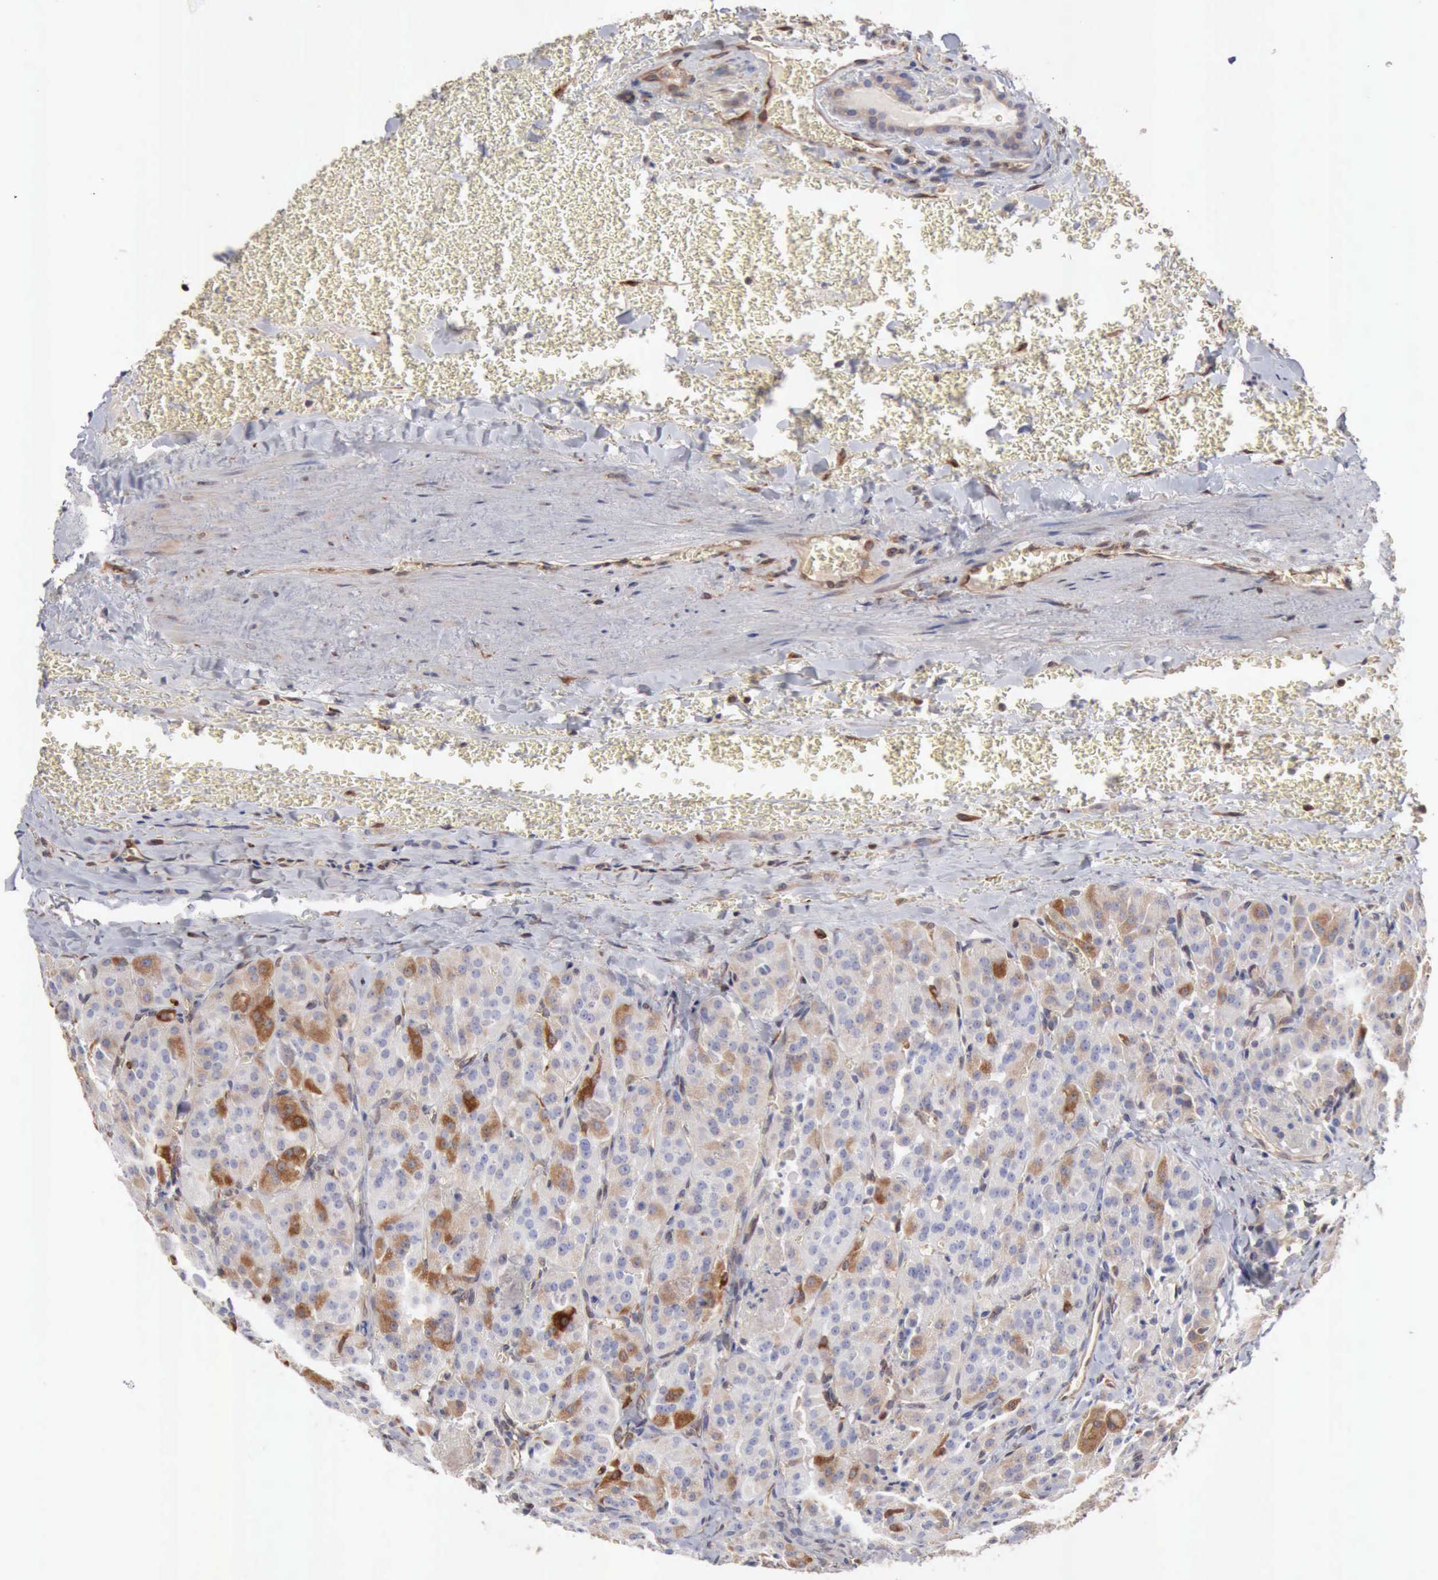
{"staining": {"intensity": "moderate", "quantity": ">75%", "location": "cytoplasmic/membranous"}, "tissue": "thyroid cancer", "cell_type": "Tumor cells", "image_type": "cancer", "snomed": [{"axis": "morphology", "description": "Carcinoma, NOS"}, {"axis": "topography", "description": "Thyroid gland"}], "caption": "This histopathology image shows immunohistochemistry staining of human thyroid cancer, with medium moderate cytoplasmic/membranous positivity in about >75% of tumor cells.", "gene": "APOL2", "patient": {"sex": "male", "age": 76}}